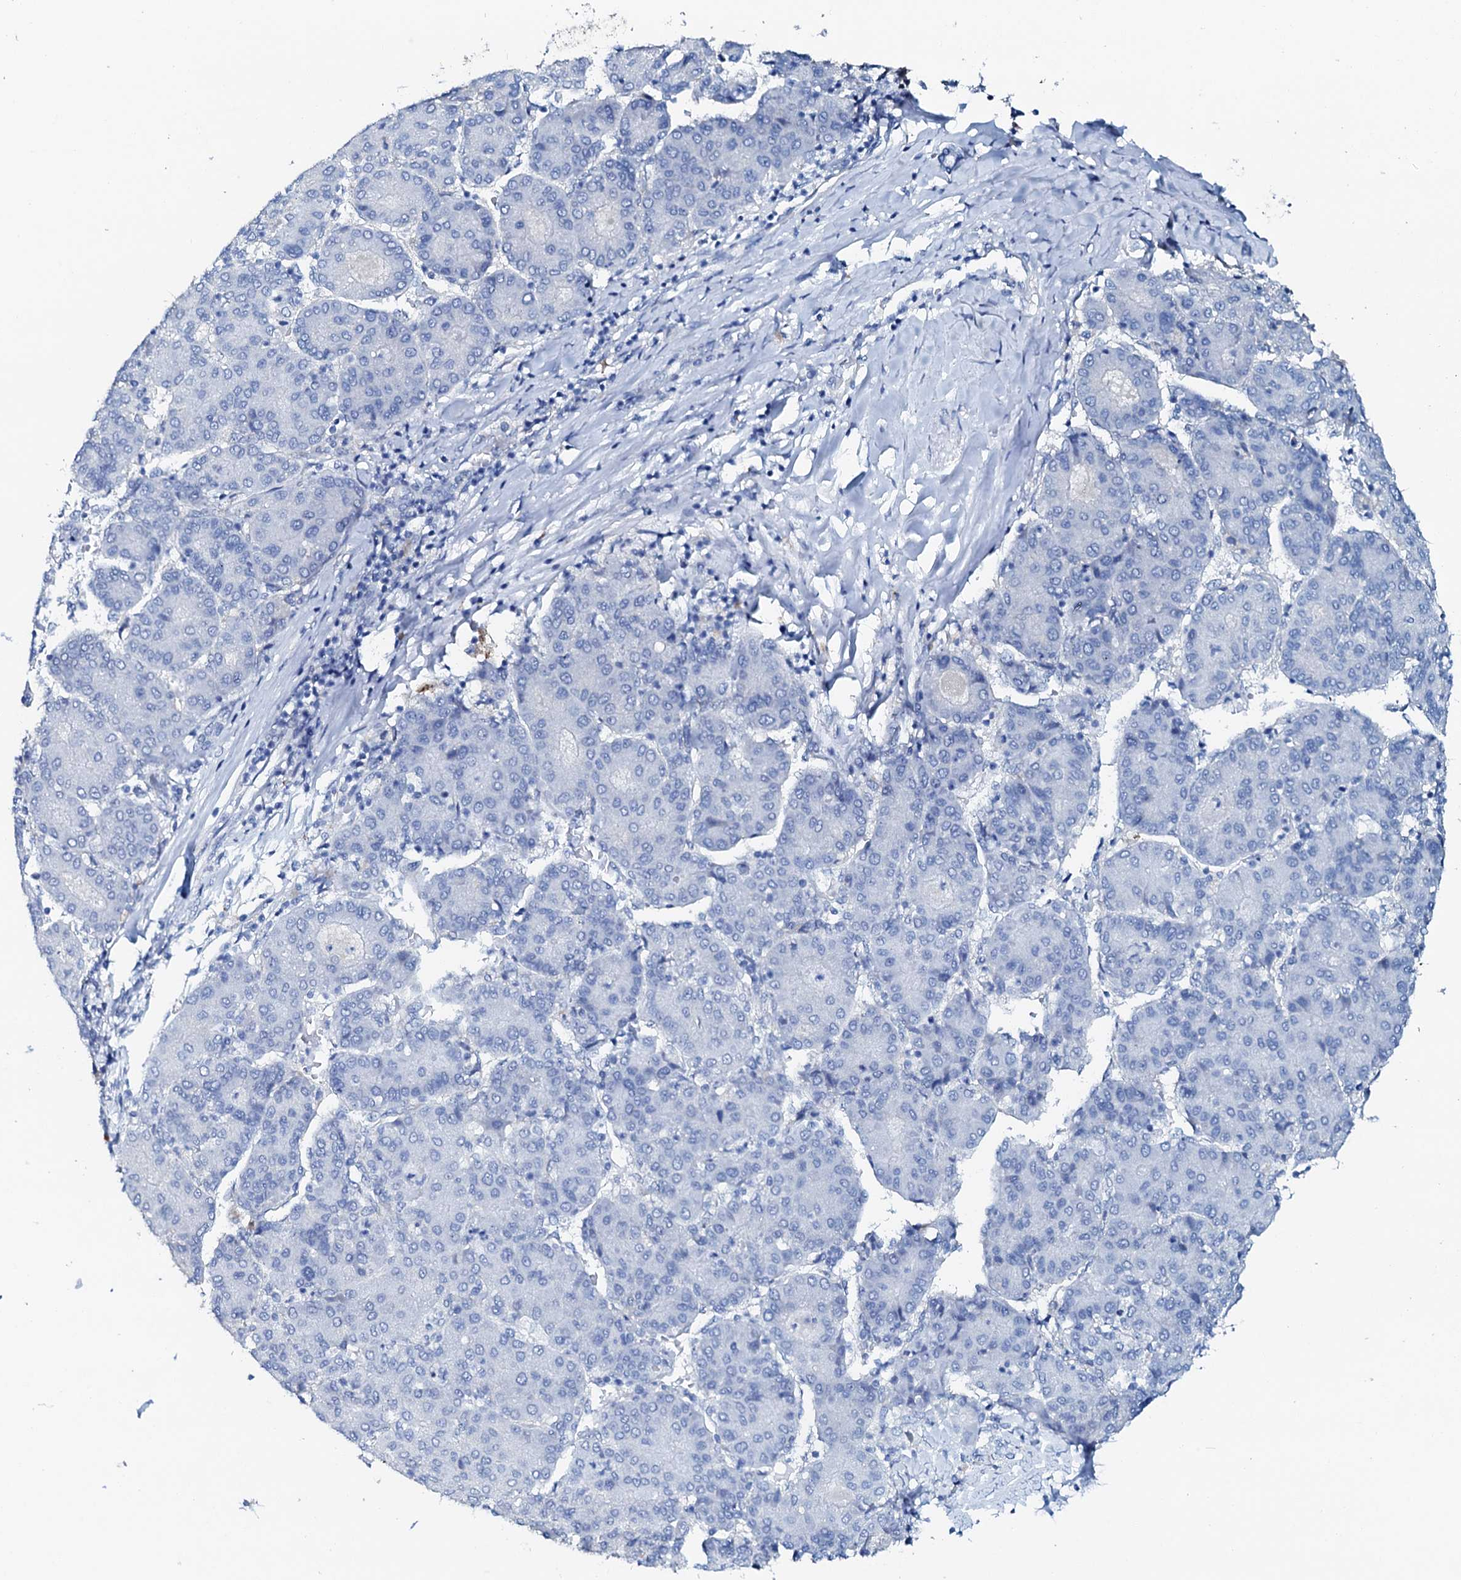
{"staining": {"intensity": "negative", "quantity": "none", "location": "none"}, "tissue": "liver cancer", "cell_type": "Tumor cells", "image_type": "cancer", "snomed": [{"axis": "morphology", "description": "Carcinoma, Hepatocellular, NOS"}, {"axis": "topography", "description": "Liver"}], "caption": "Human hepatocellular carcinoma (liver) stained for a protein using IHC shows no staining in tumor cells.", "gene": "AMER2", "patient": {"sex": "male", "age": 65}}